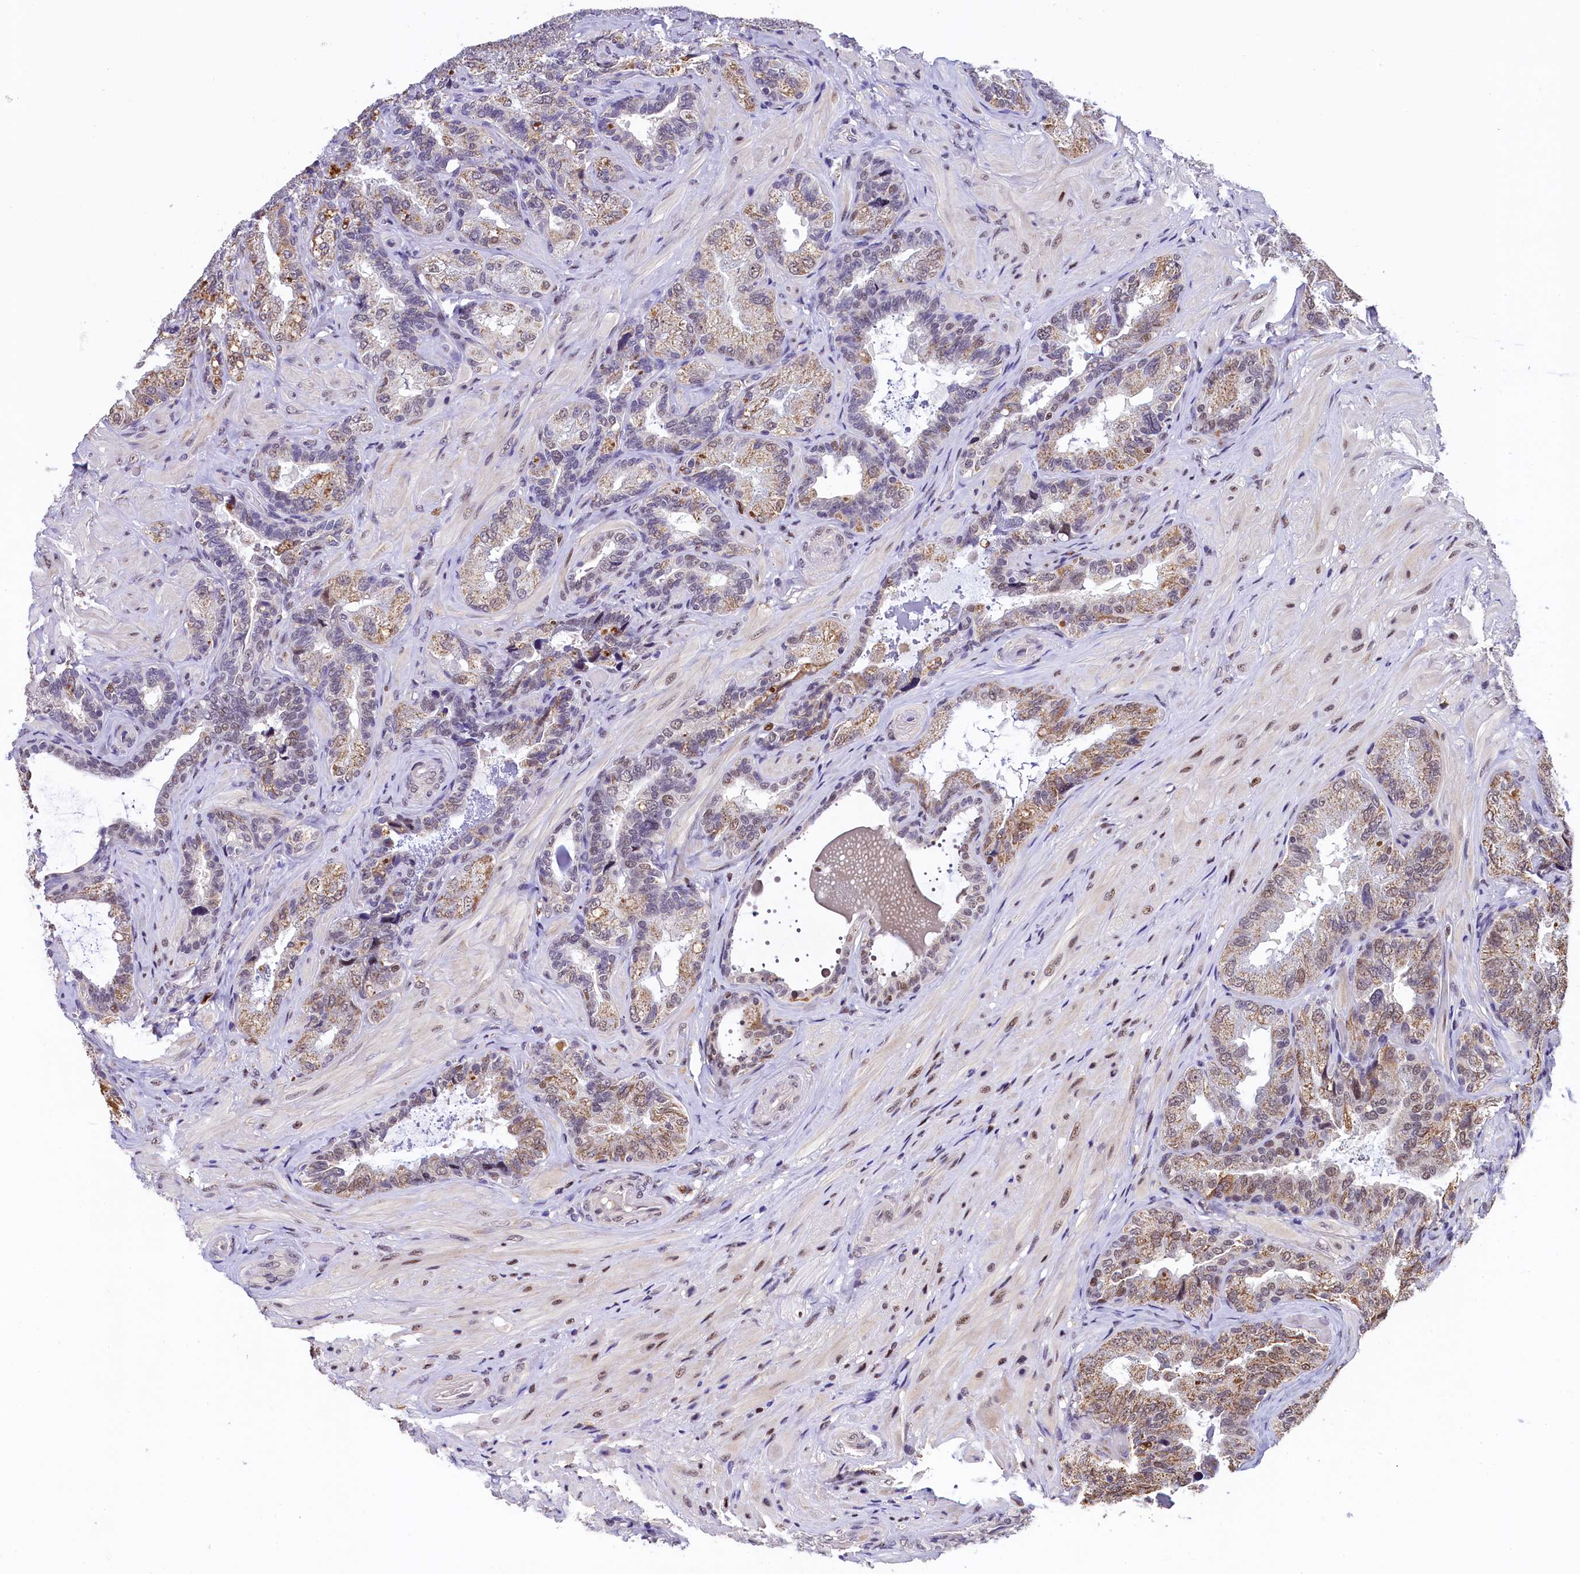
{"staining": {"intensity": "weak", "quantity": "25%-75%", "location": "cytoplasmic/membranous,nuclear"}, "tissue": "seminal vesicle", "cell_type": "Glandular cells", "image_type": "normal", "snomed": [{"axis": "morphology", "description": "Normal tissue, NOS"}, {"axis": "topography", "description": "Prostate and seminal vesicle, NOS"}, {"axis": "topography", "description": "Prostate"}, {"axis": "topography", "description": "Seminal veicle"}], "caption": "DAB (3,3'-diaminobenzidine) immunohistochemical staining of benign human seminal vesicle displays weak cytoplasmic/membranous,nuclear protein positivity in approximately 25%-75% of glandular cells.", "gene": "HECTD4", "patient": {"sex": "male", "age": 67}}